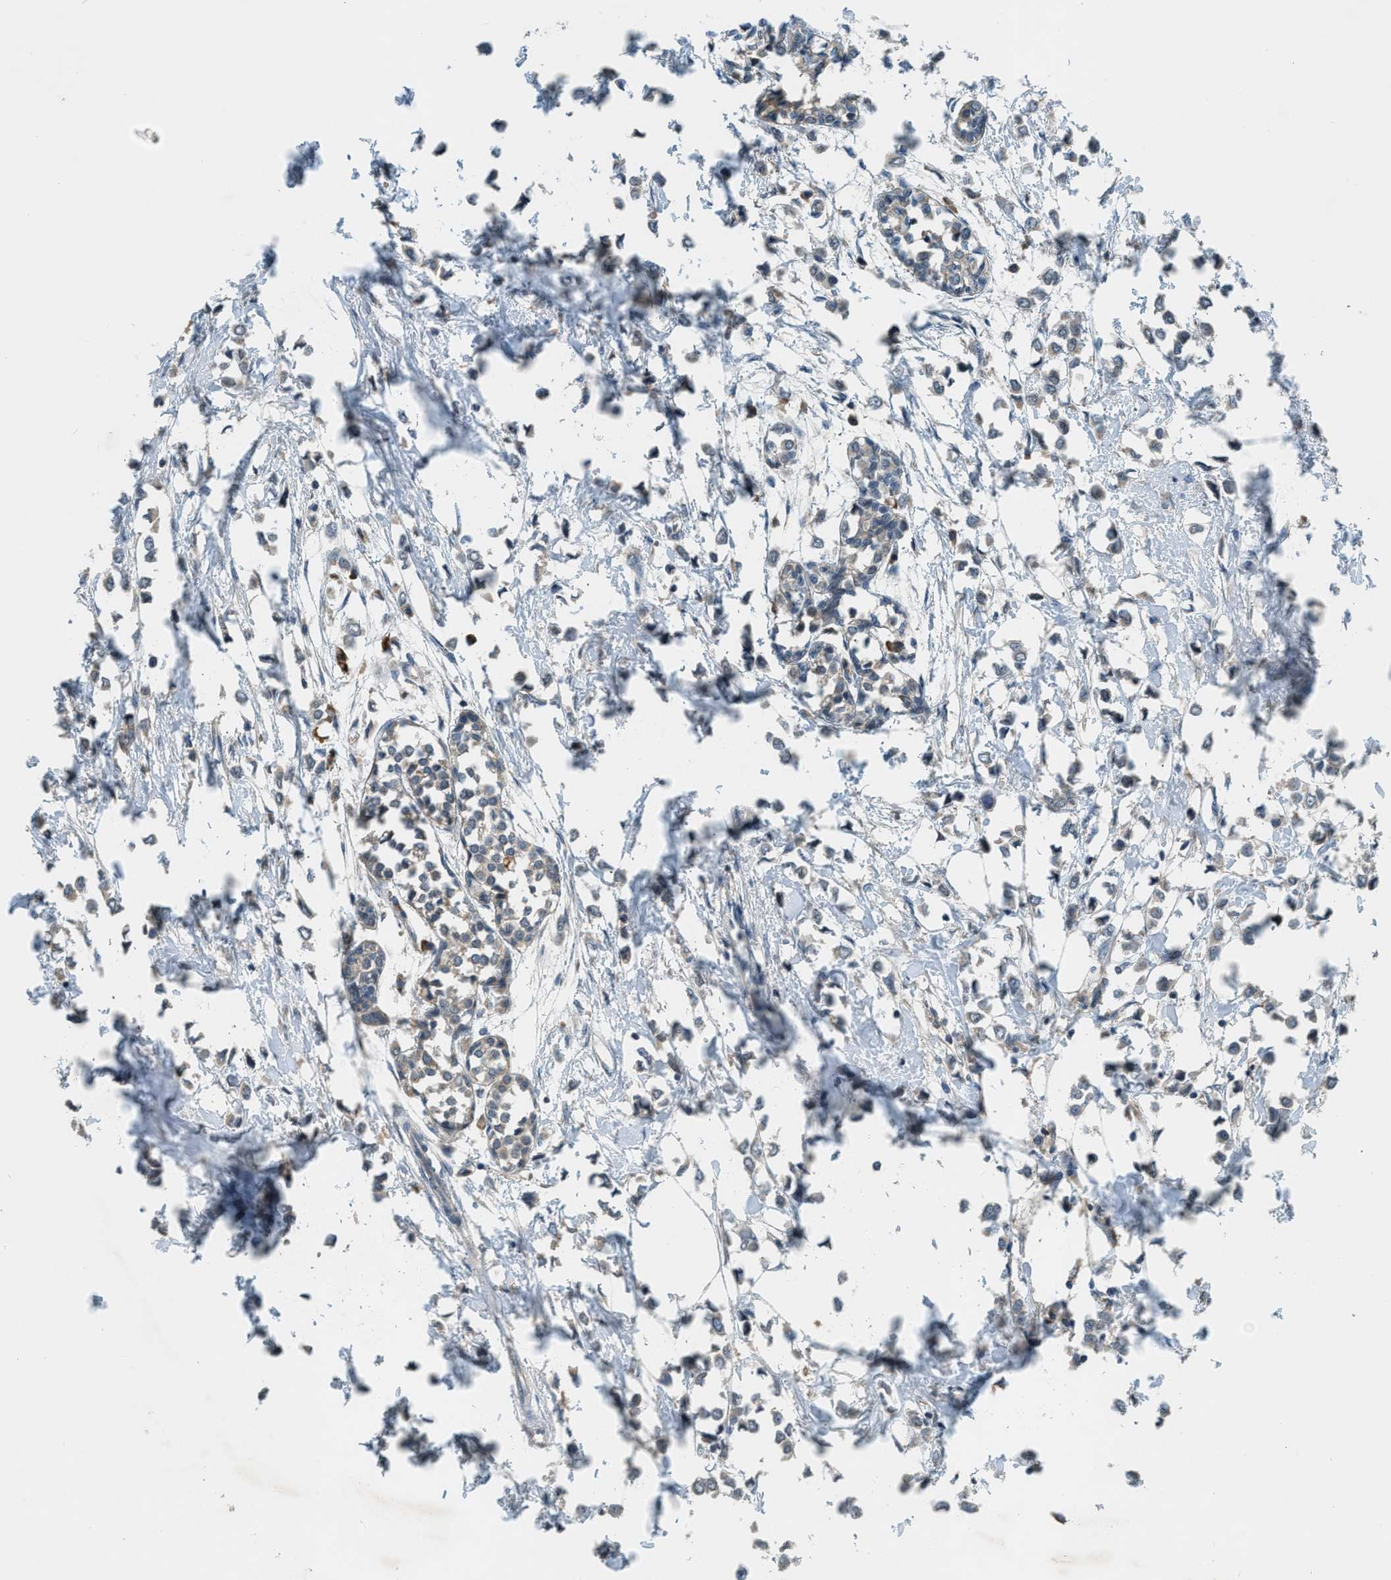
{"staining": {"intensity": "weak", "quantity": "25%-75%", "location": "cytoplasmic/membranous"}, "tissue": "breast cancer", "cell_type": "Tumor cells", "image_type": "cancer", "snomed": [{"axis": "morphology", "description": "Lobular carcinoma"}, {"axis": "topography", "description": "Breast"}], "caption": "Lobular carcinoma (breast) stained with a brown dye displays weak cytoplasmic/membranous positive positivity in approximately 25%-75% of tumor cells.", "gene": "ZNF71", "patient": {"sex": "female", "age": 51}}